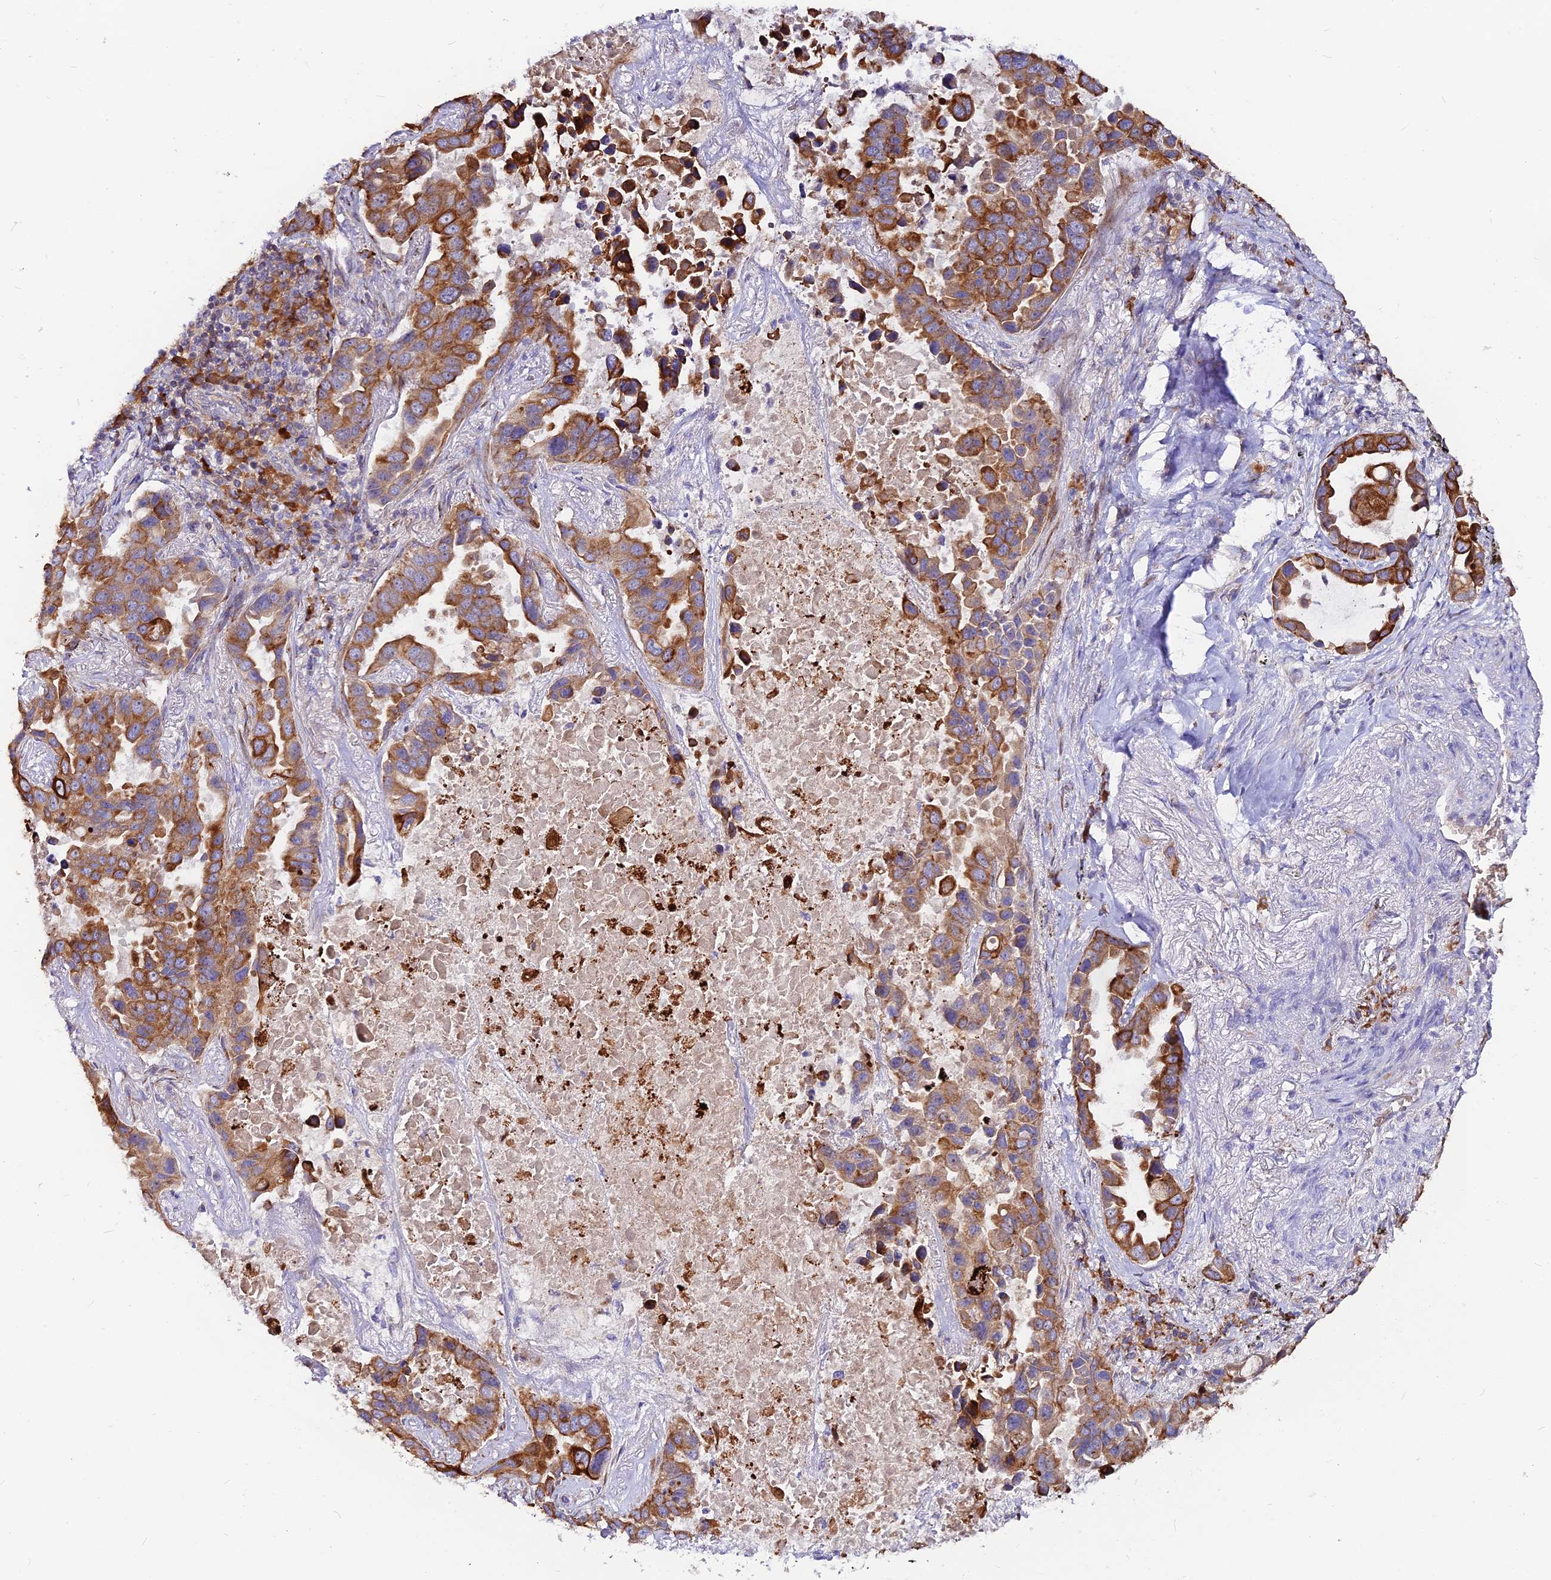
{"staining": {"intensity": "strong", "quantity": ">75%", "location": "cytoplasmic/membranous"}, "tissue": "lung cancer", "cell_type": "Tumor cells", "image_type": "cancer", "snomed": [{"axis": "morphology", "description": "Adenocarcinoma, NOS"}, {"axis": "topography", "description": "Lung"}], "caption": "The photomicrograph displays staining of lung cancer (adenocarcinoma), revealing strong cytoplasmic/membranous protein staining (brown color) within tumor cells.", "gene": "DENND2D", "patient": {"sex": "male", "age": 64}}